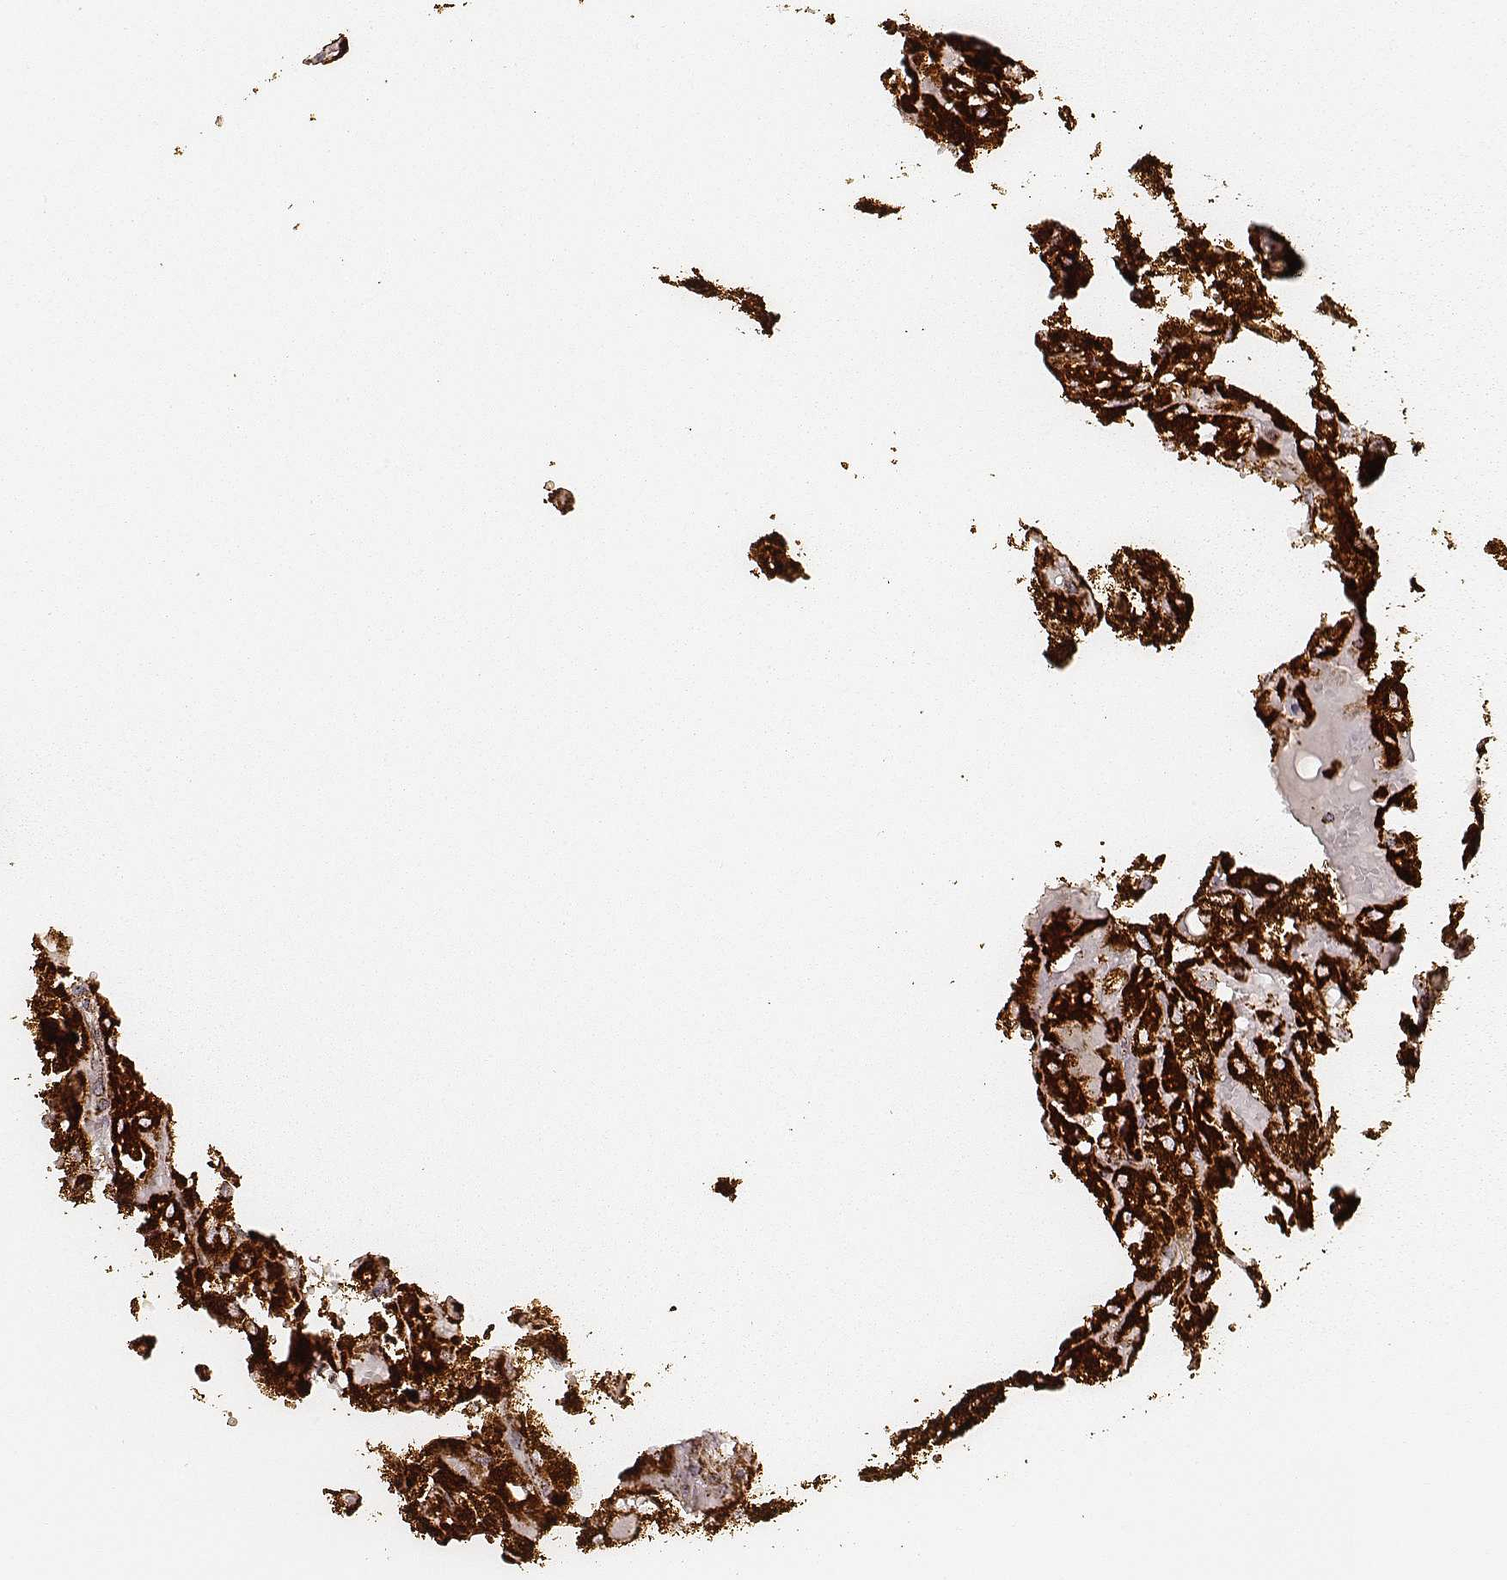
{"staining": {"intensity": "strong", "quantity": ">75%", "location": "cytoplasmic/membranous"}, "tissue": "renal cancer", "cell_type": "Tumor cells", "image_type": "cancer", "snomed": [{"axis": "morphology", "description": "Adenocarcinoma, NOS"}, {"axis": "topography", "description": "Kidney"}], "caption": "The image shows immunohistochemical staining of renal cancer (adenocarcinoma). There is strong cytoplasmic/membranous expression is seen in about >75% of tumor cells.", "gene": "CS", "patient": {"sex": "male", "age": 72}}